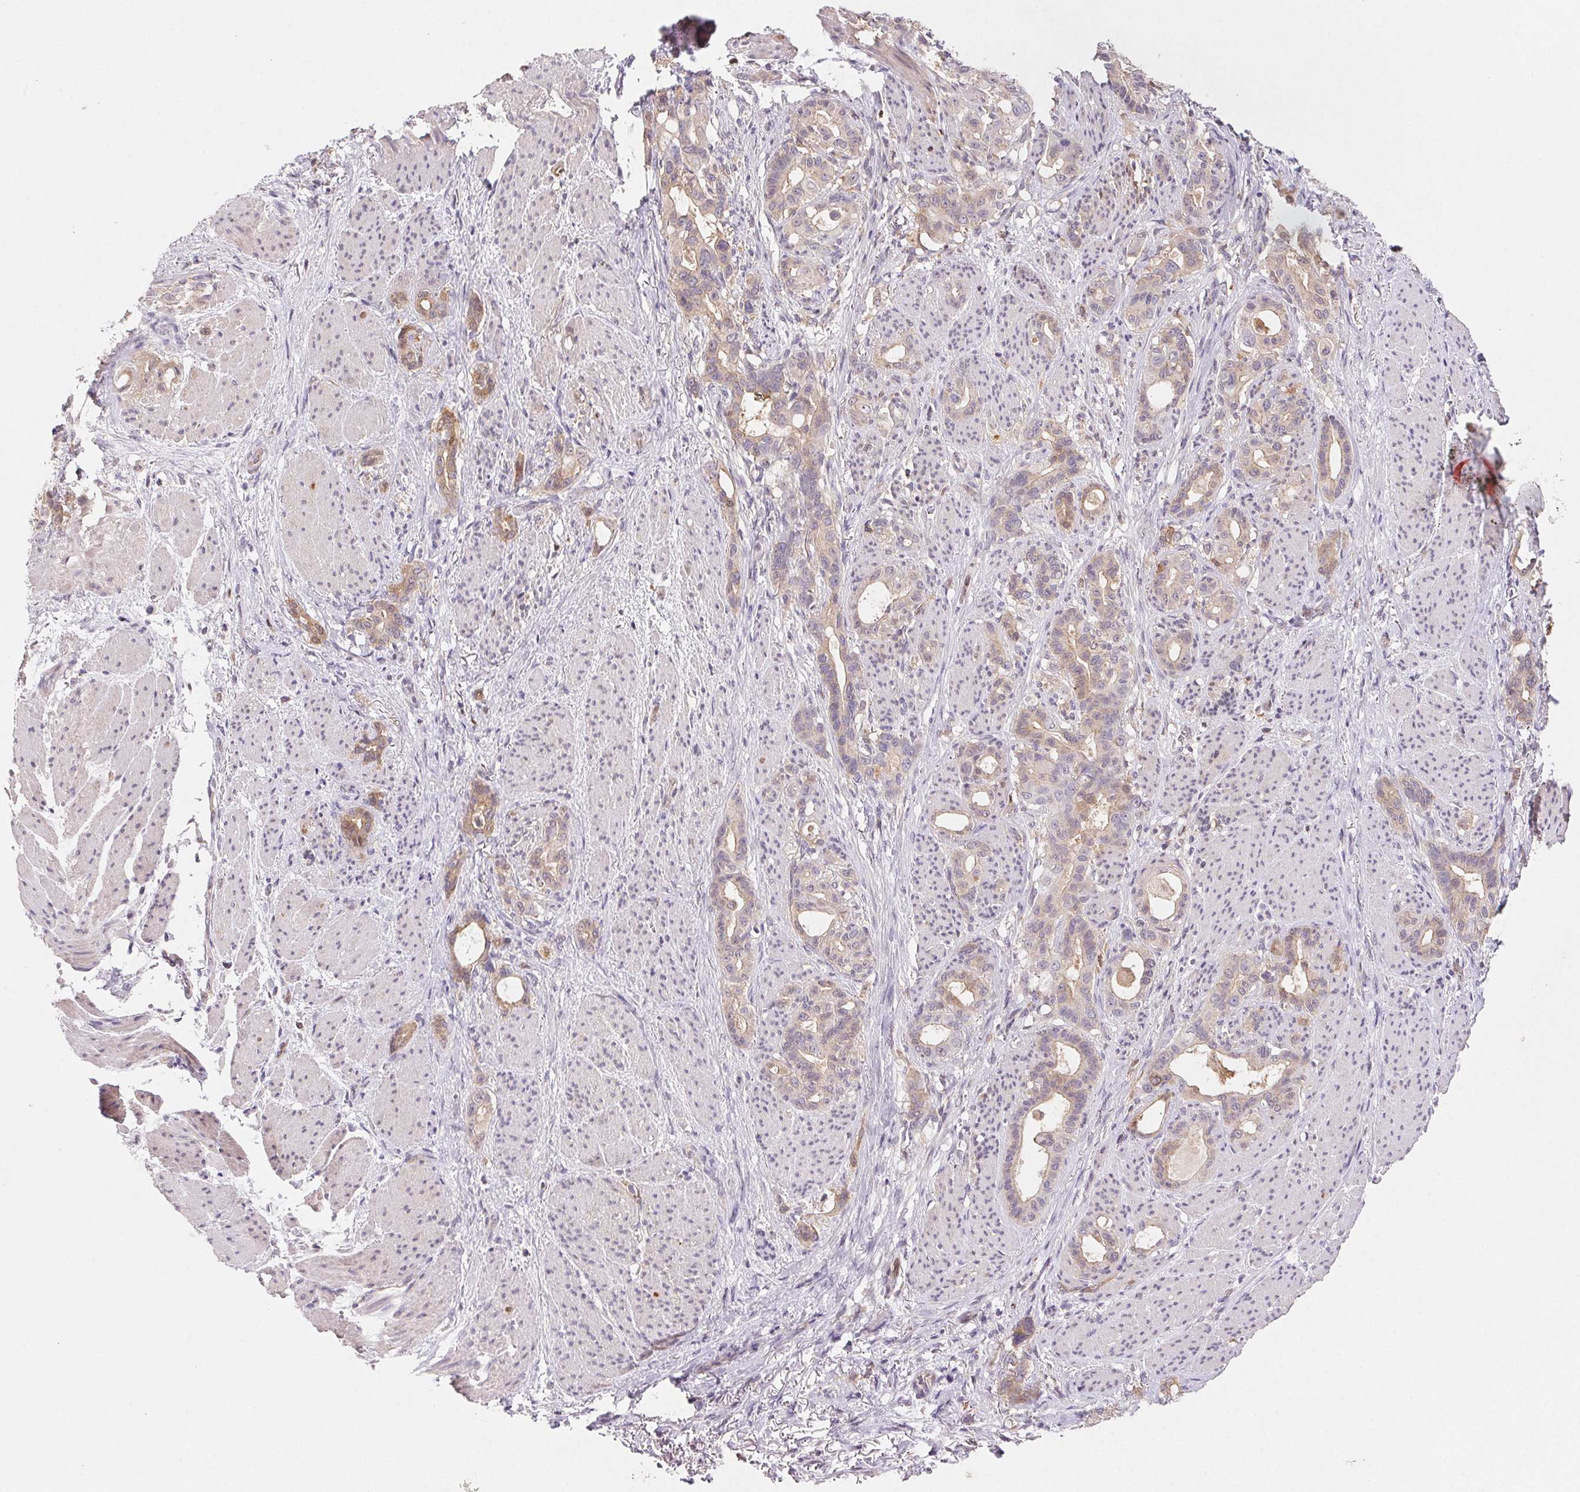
{"staining": {"intensity": "weak", "quantity": "25%-75%", "location": "cytoplasmic/membranous"}, "tissue": "stomach cancer", "cell_type": "Tumor cells", "image_type": "cancer", "snomed": [{"axis": "morphology", "description": "Normal tissue, NOS"}, {"axis": "morphology", "description": "Adenocarcinoma, NOS"}, {"axis": "topography", "description": "Esophagus"}, {"axis": "topography", "description": "Stomach, upper"}], "caption": "Immunohistochemistry photomicrograph of human stomach cancer stained for a protein (brown), which reveals low levels of weak cytoplasmic/membranous positivity in approximately 25%-75% of tumor cells.", "gene": "GBP1", "patient": {"sex": "male", "age": 62}}